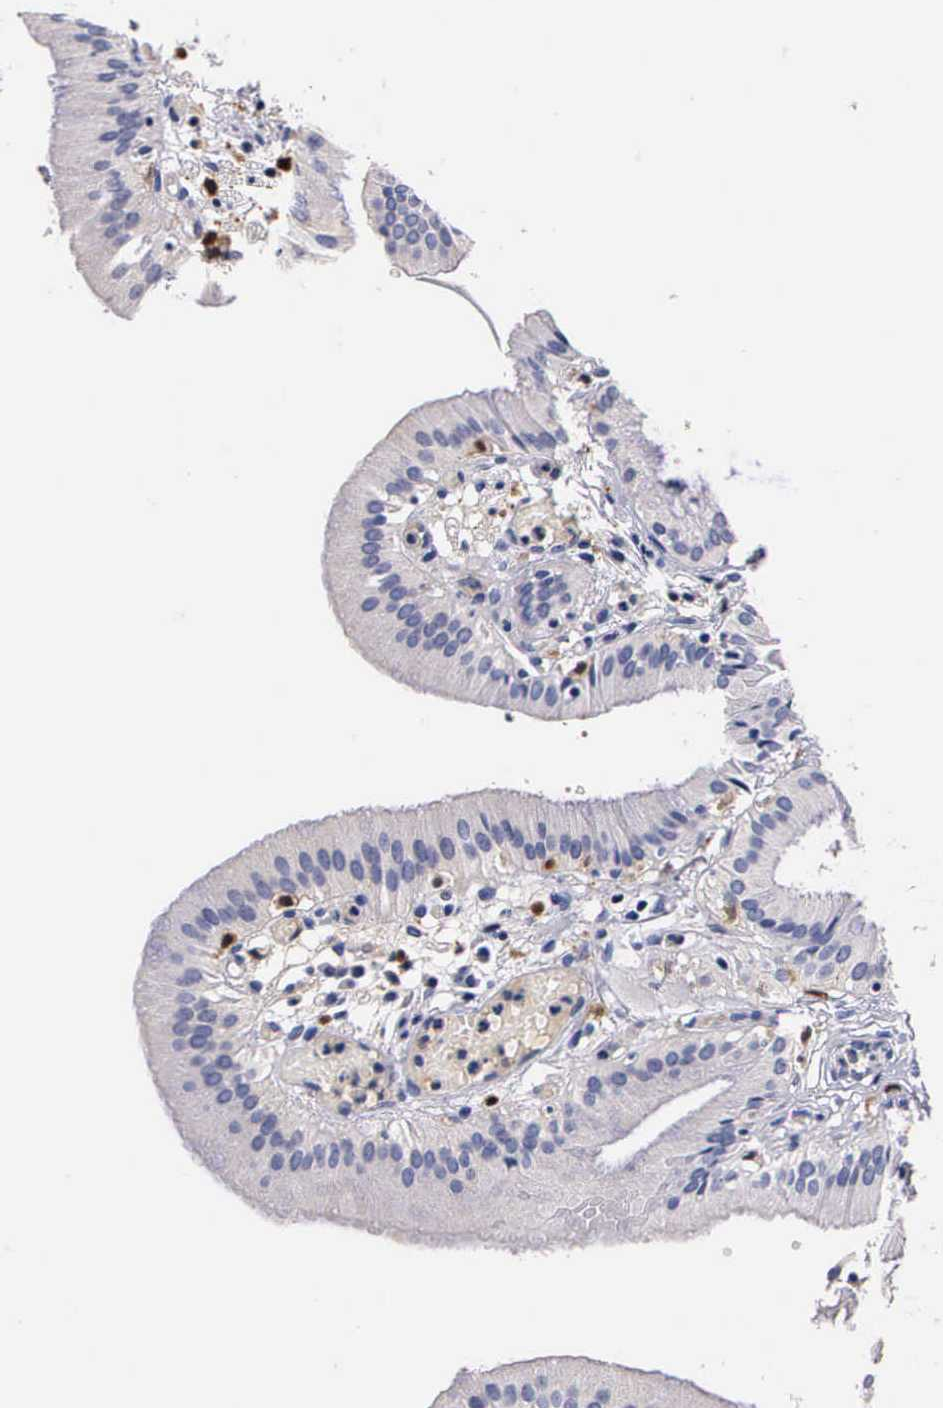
{"staining": {"intensity": "negative", "quantity": "none", "location": "none"}, "tissue": "gallbladder", "cell_type": "Glandular cells", "image_type": "normal", "snomed": [{"axis": "morphology", "description": "Normal tissue, NOS"}, {"axis": "topography", "description": "Gallbladder"}], "caption": "This photomicrograph is of unremarkable gallbladder stained with immunohistochemistry (IHC) to label a protein in brown with the nuclei are counter-stained blue. There is no expression in glandular cells.", "gene": "RENBP", "patient": {"sex": "male", "age": 28}}